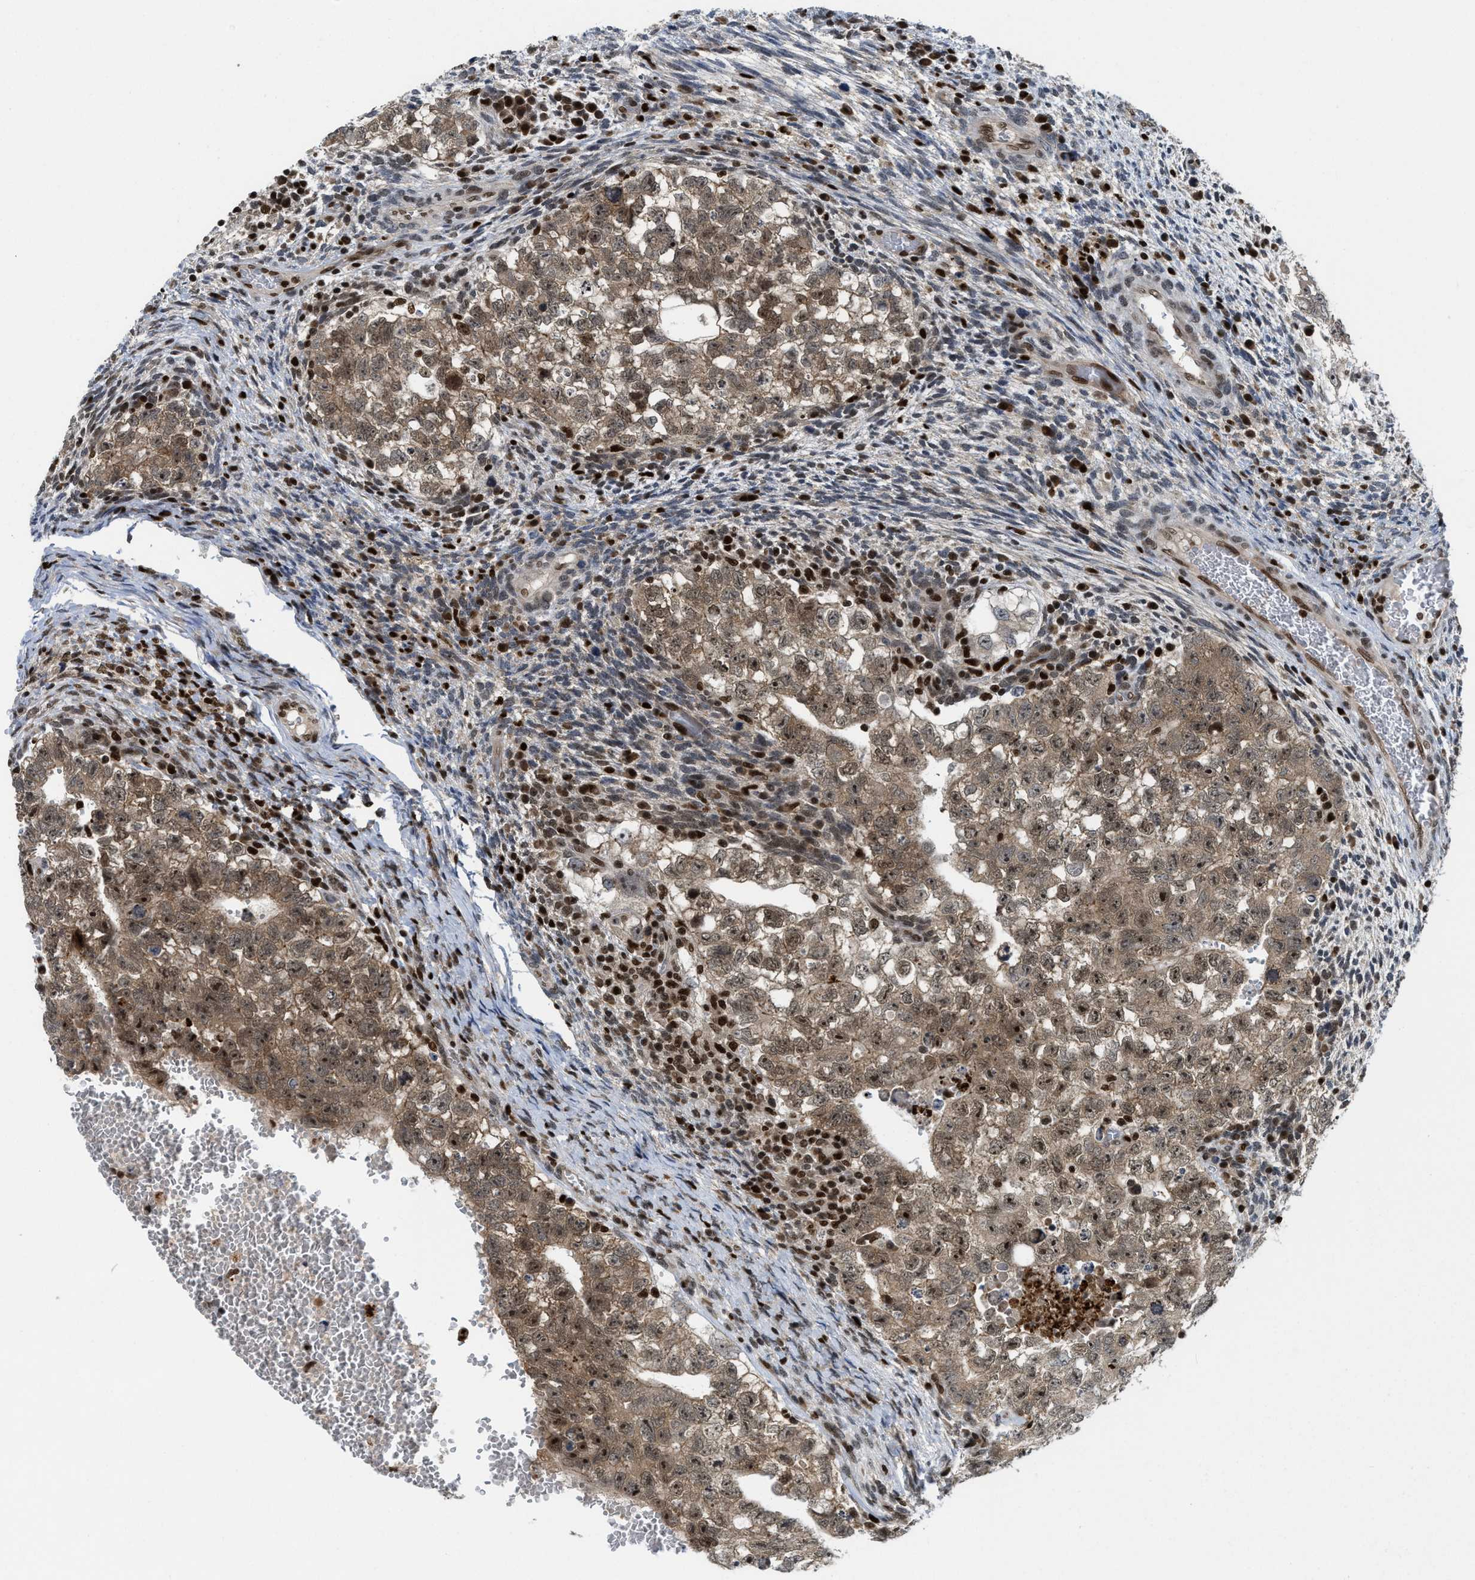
{"staining": {"intensity": "moderate", "quantity": ">75%", "location": "cytoplasmic/membranous,nuclear"}, "tissue": "testis cancer", "cell_type": "Tumor cells", "image_type": "cancer", "snomed": [{"axis": "morphology", "description": "Seminoma, NOS"}, {"axis": "morphology", "description": "Carcinoma, Embryonal, NOS"}, {"axis": "topography", "description": "Testis"}], "caption": "An image of human testis cancer (seminoma) stained for a protein displays moderate cytoplasmic/membranous and nuclear brown staining in tumor cells. (Stains: DAB in brown, nuclei in blue, Microscopy: brightfield microscopy at high magnification).", "gene": "RFX5", "patient": {"sex": "male", "age": 38}}